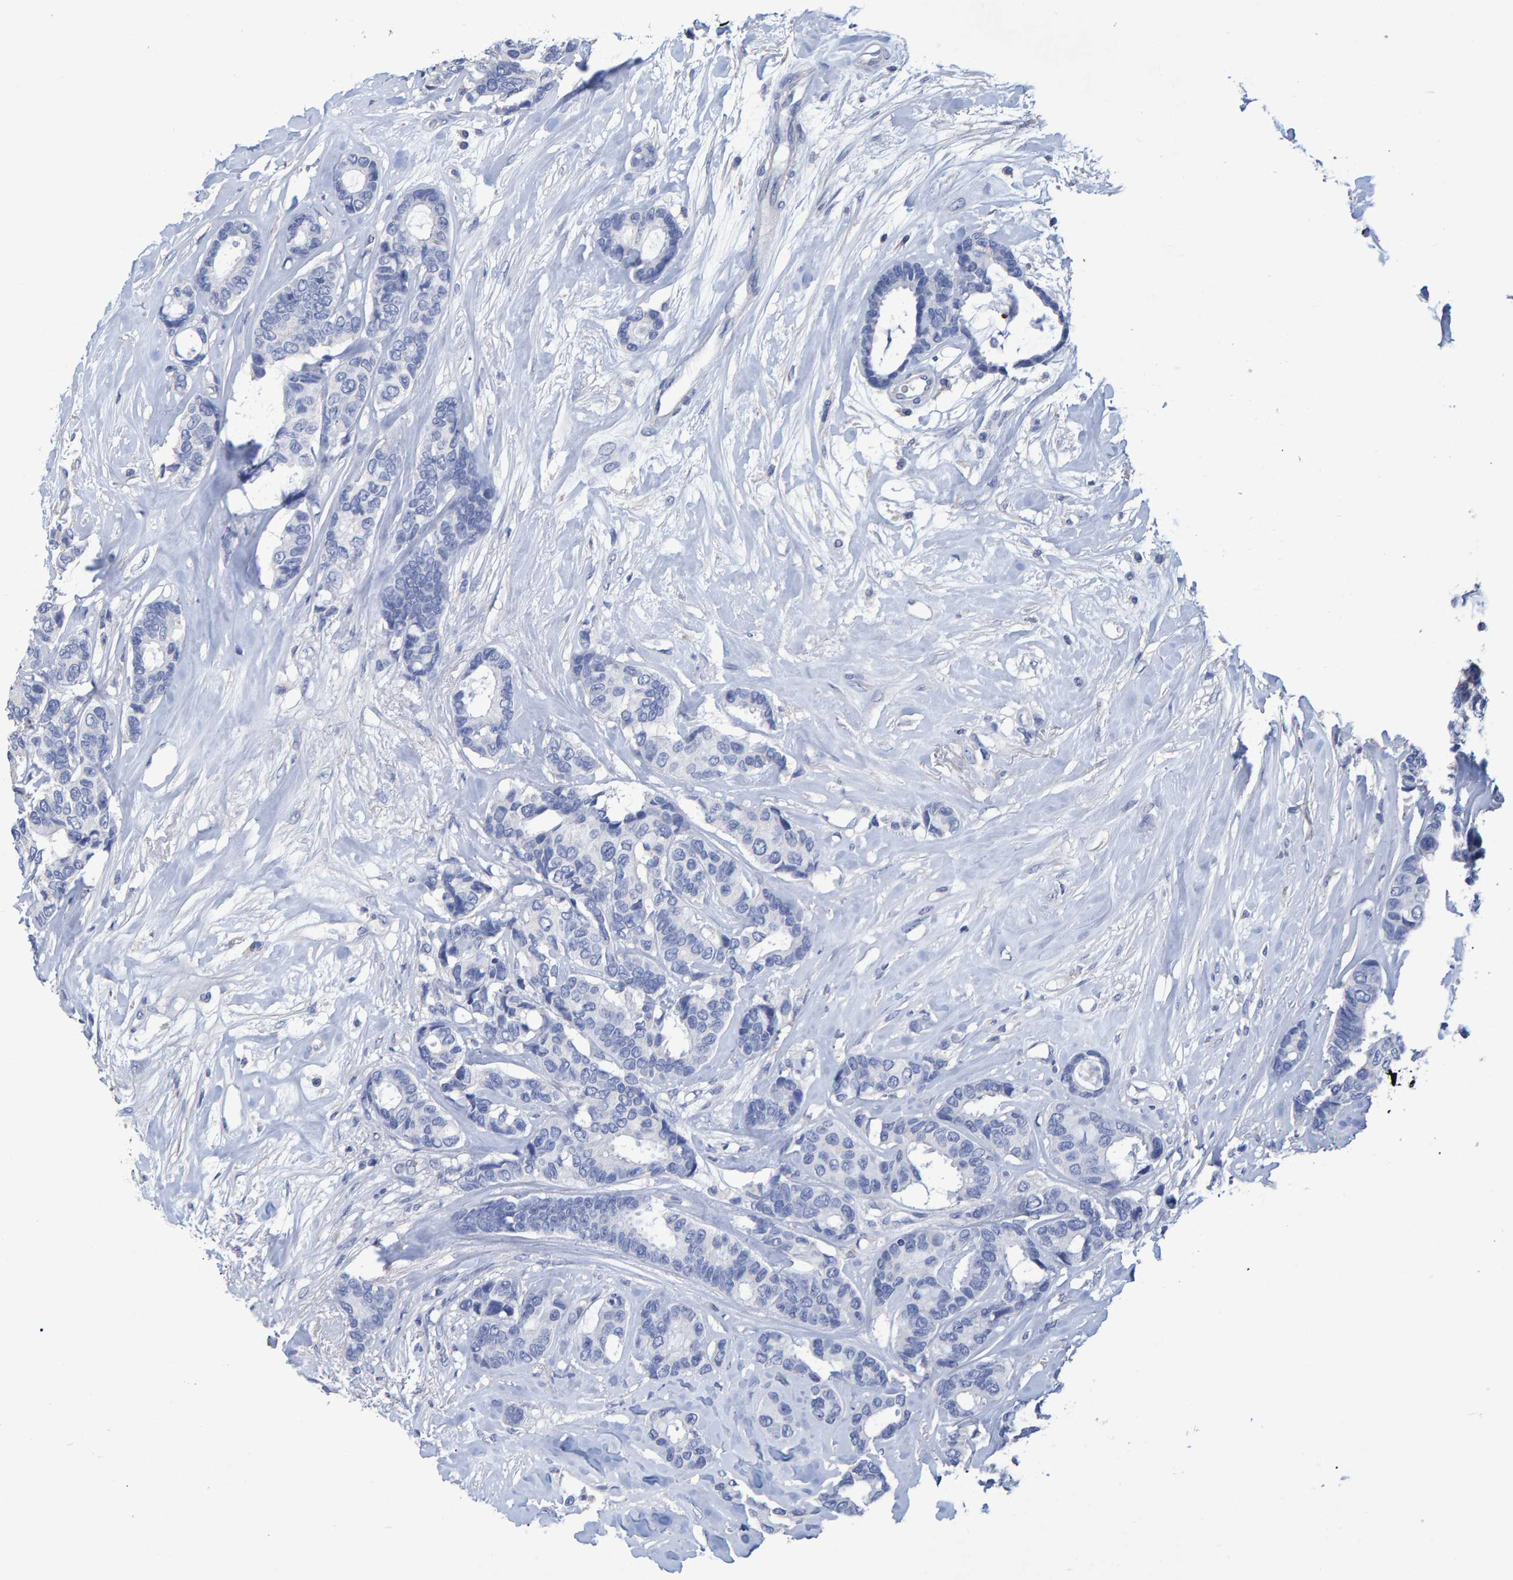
{"staining": {"intensity": "negative", "quantity": "none", "location": "none"}, "tissue": "breast cancer", "cell_type": "Tumor cells", "image_type": "cancer", "snomed": [{"axis": "morphology", "description": "Duct carcinoma"}, {"axis": "topography", "description": "Breast"}], "caption": "The histopathology image reveals no staining of tumor cells in breast cancer (invasive ductal carcinoma). (IHC, brightfield microscopy, high magnification).", "gene": "HEMGN", "patient": {"sex": "female", "age": 87}}